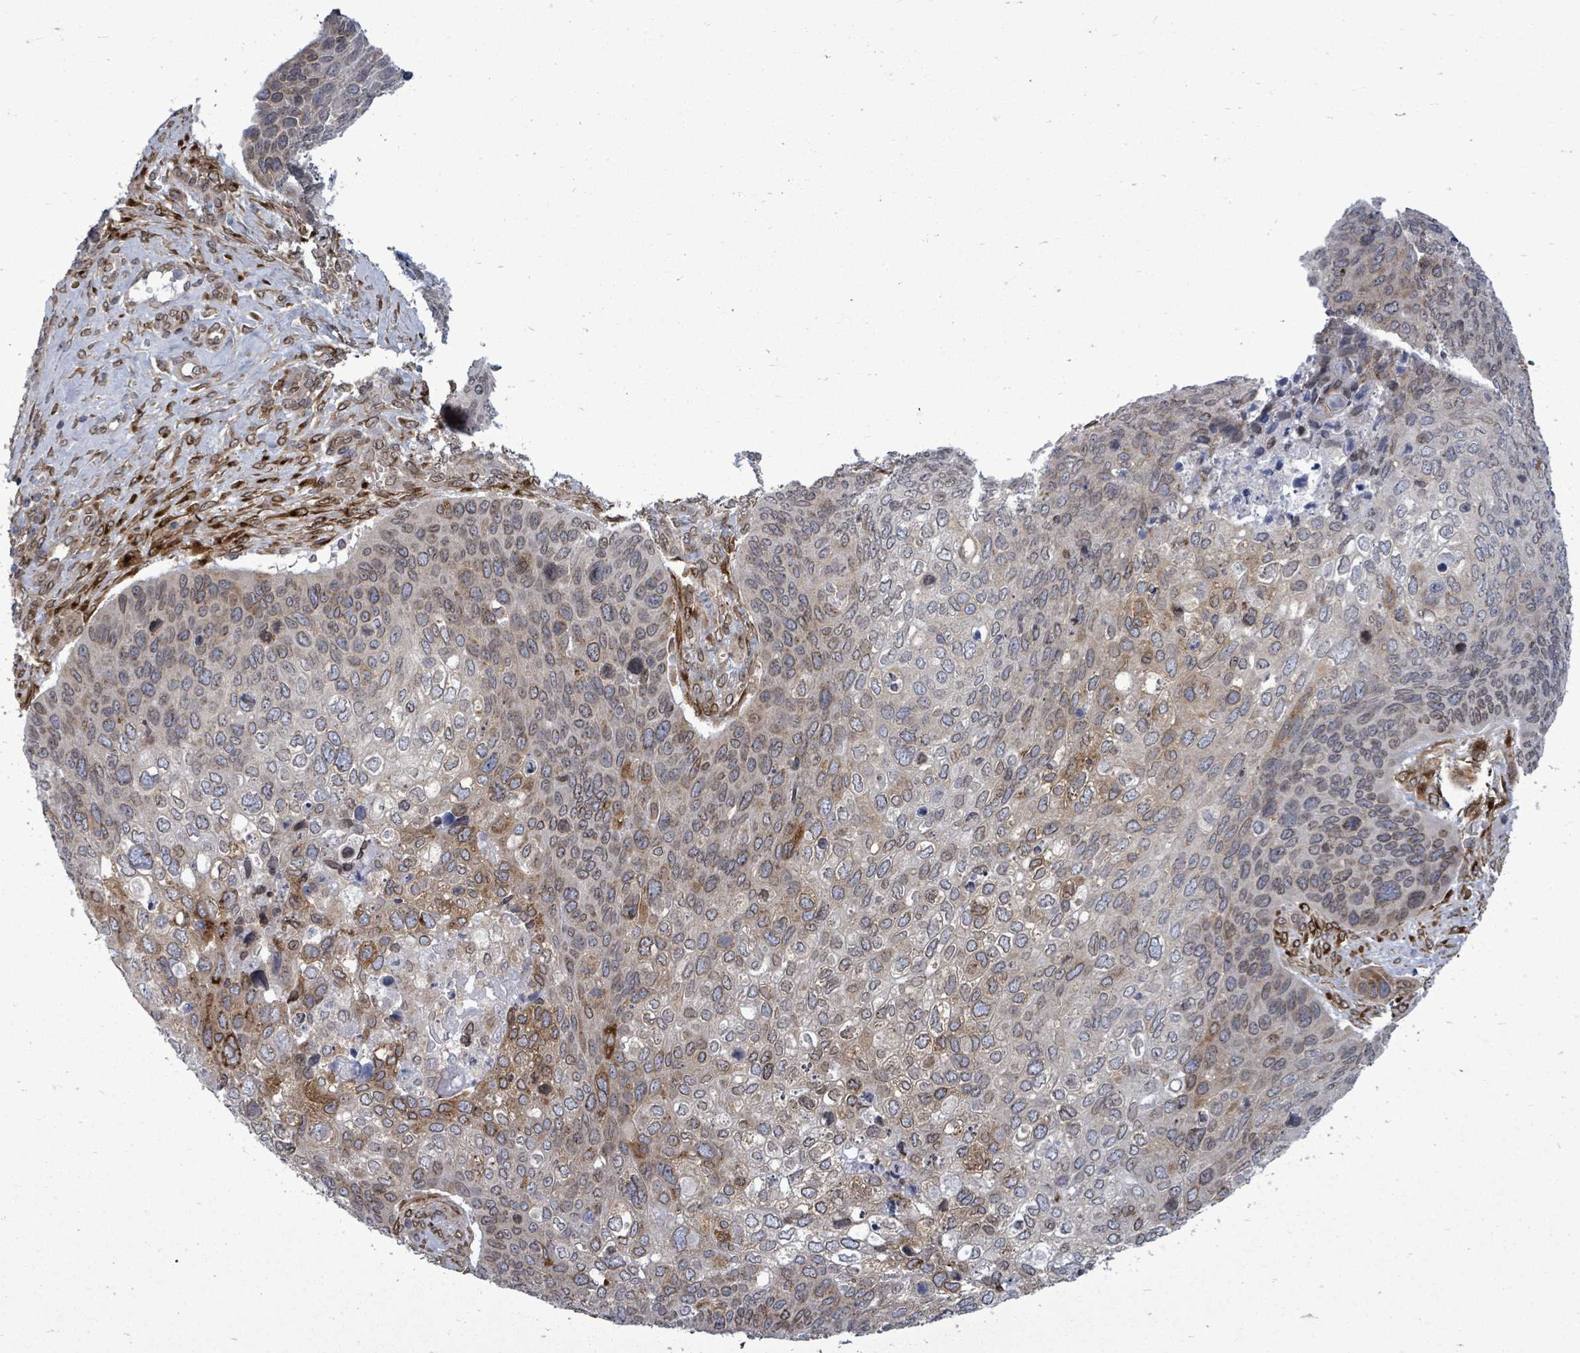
{"staining": {"intensity": "moderate", "quantity": "25%-75%", "location": "cytoplasmic/membranous,nuclear"}, "tissue": "skin cancer", "cell_type": "Tumor cells", "image_type": "cancer", "snomed": [{"axis": "morphology", "description": "Basal cell carcinoma"}, {"axis": "topography", "description": "Skin"}], "caption": "Immunohistochemical staining of skin basal cell carcinoma reveals medium levels of moderate cytoplasmic/membranous and nuclear positivity in about 25%-75% of tumor cells.", "gene": "ARFGAP1", "patient": {"sex": "female", "age": 74}}